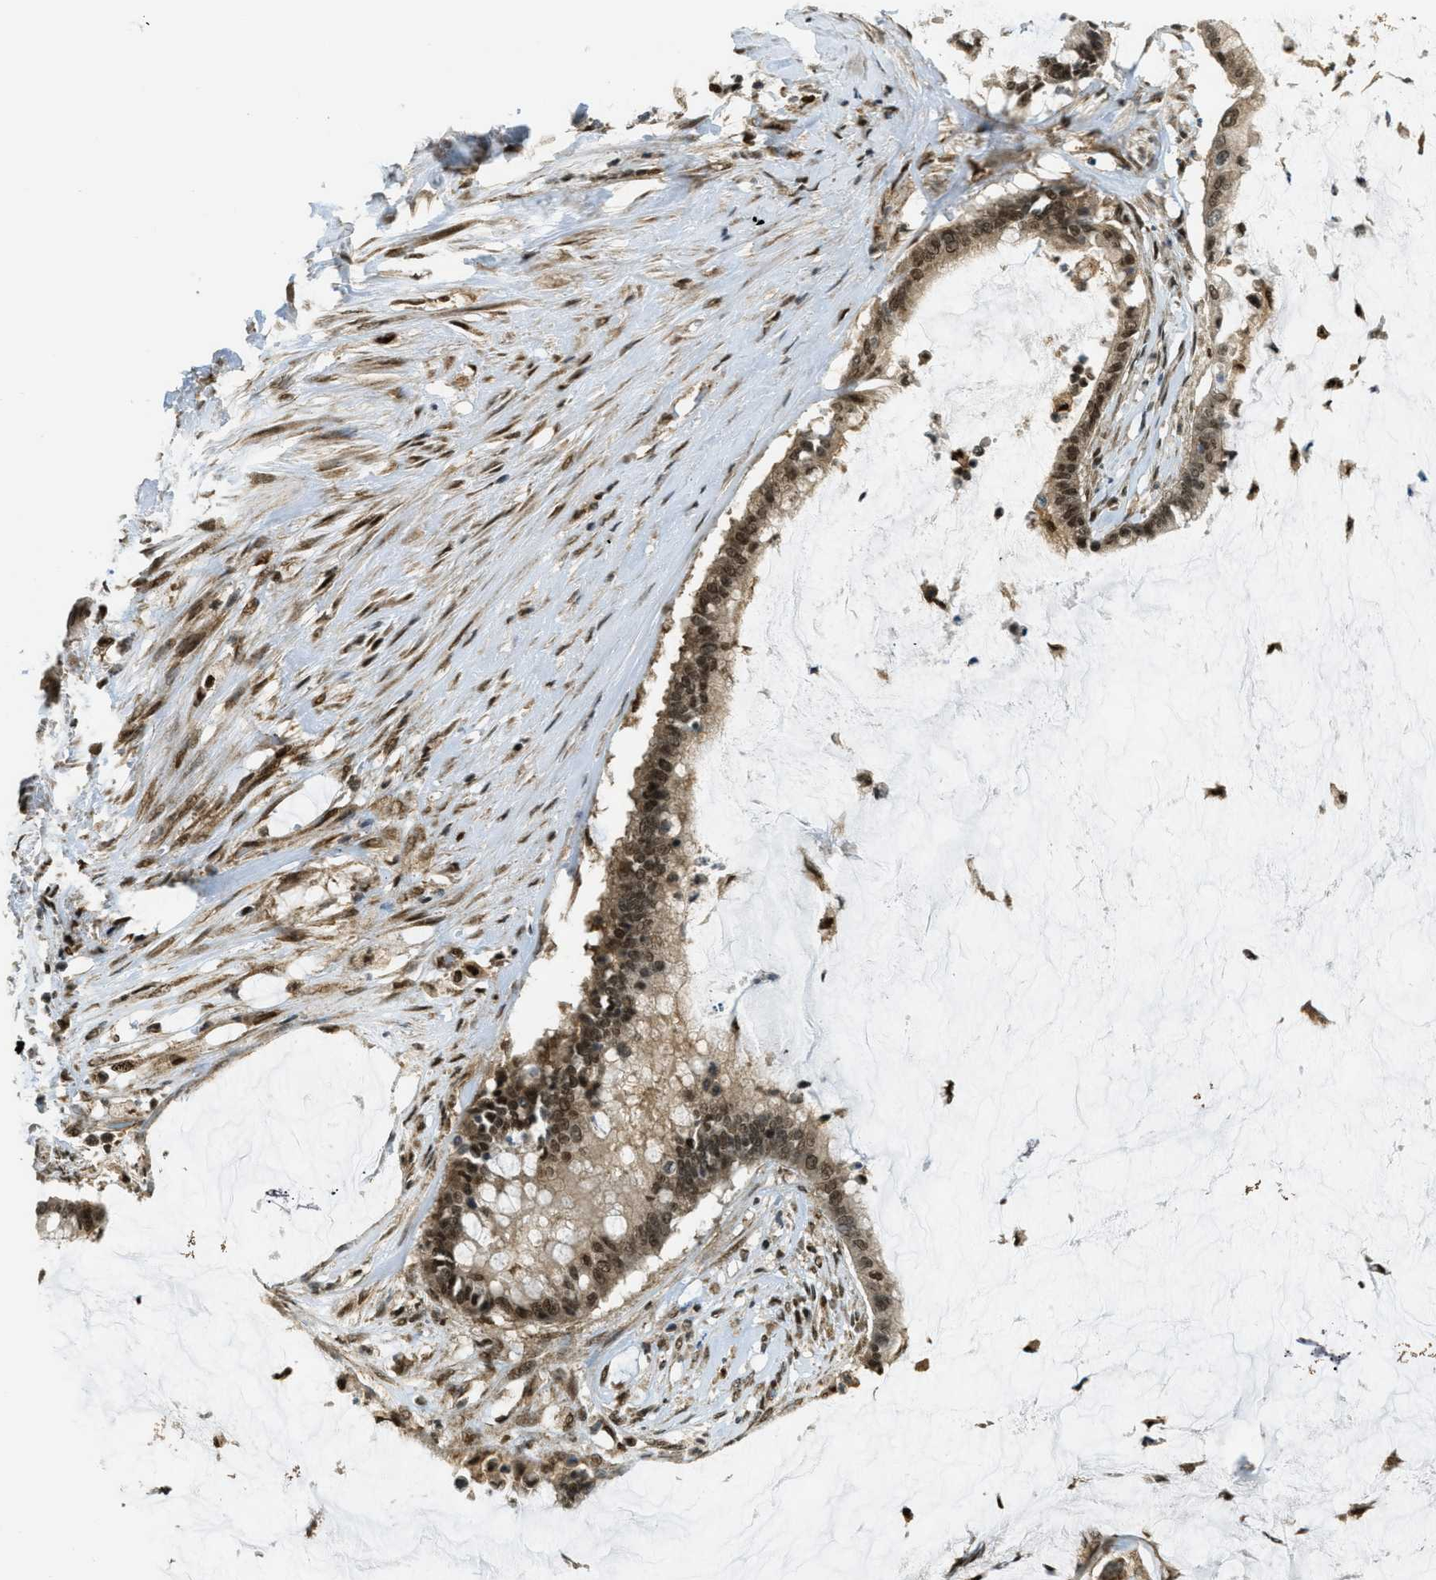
{"staining": {"intensity": "moderate", "quantity": ">75%", "location": "cytoplasmic/membranous,nuclear"}, "tissue": "pancreatic cancer", "cell_type": "Tumor cells", "image_type": "cancer", "snomed": [{"axis": "morphology", "description": "Adenocarcinoma, NOS"}, {"axis": "topography", "description": "Pancreas"}], "caption": "Adenocarcinoma (pancreatic) was stained to show a protein in brown. There is medium levels of moderate cytoplasmic/membranous and nuclear staining in approximately >75% of tumor cells.", "gene": "TNPO1", "patient": {"sex": "male", "age": 41}}